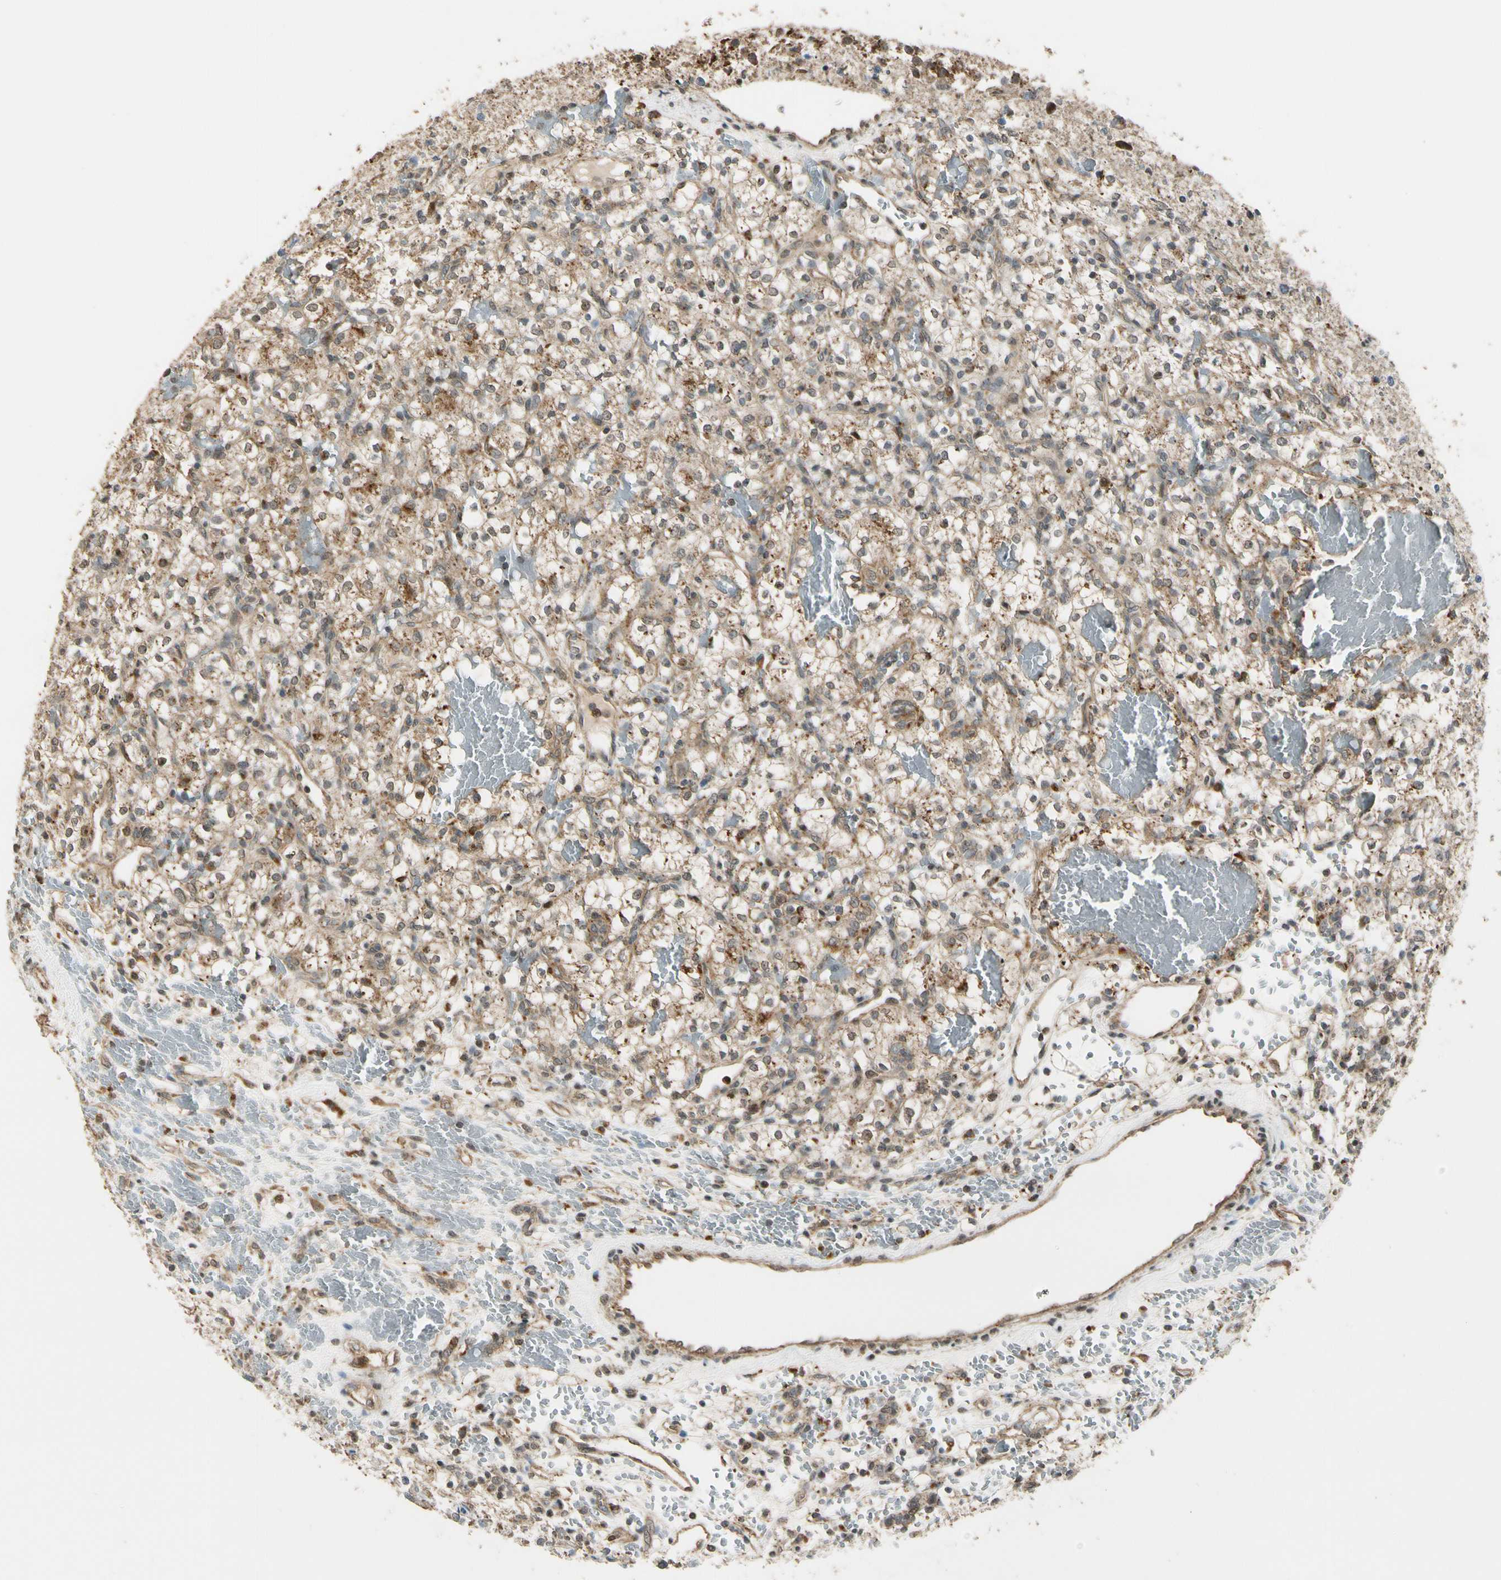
{"staining": {"intensity": "moderate", "quantity": ">75%", "location": "cytoplasmic/membranous"}, "tissue": "renal cancer", "cell_type": "Tumor cells", "image_type": "cancer", "snomed": [{"axis": "morphology", "description": "Adenocarcinoma, NOS"}, {"axis": "topography", "description": "Kidney"}], "caption": "An immunohistochemistry image of neoplastic tissue is shown. Protein staining in brown labels moderate cytoplasmic/membranous positivity in renal adenocarcinoma within tumor cells.", "gene": "LAMTOR1", "patient": {"sex": "female", "age": 60}}